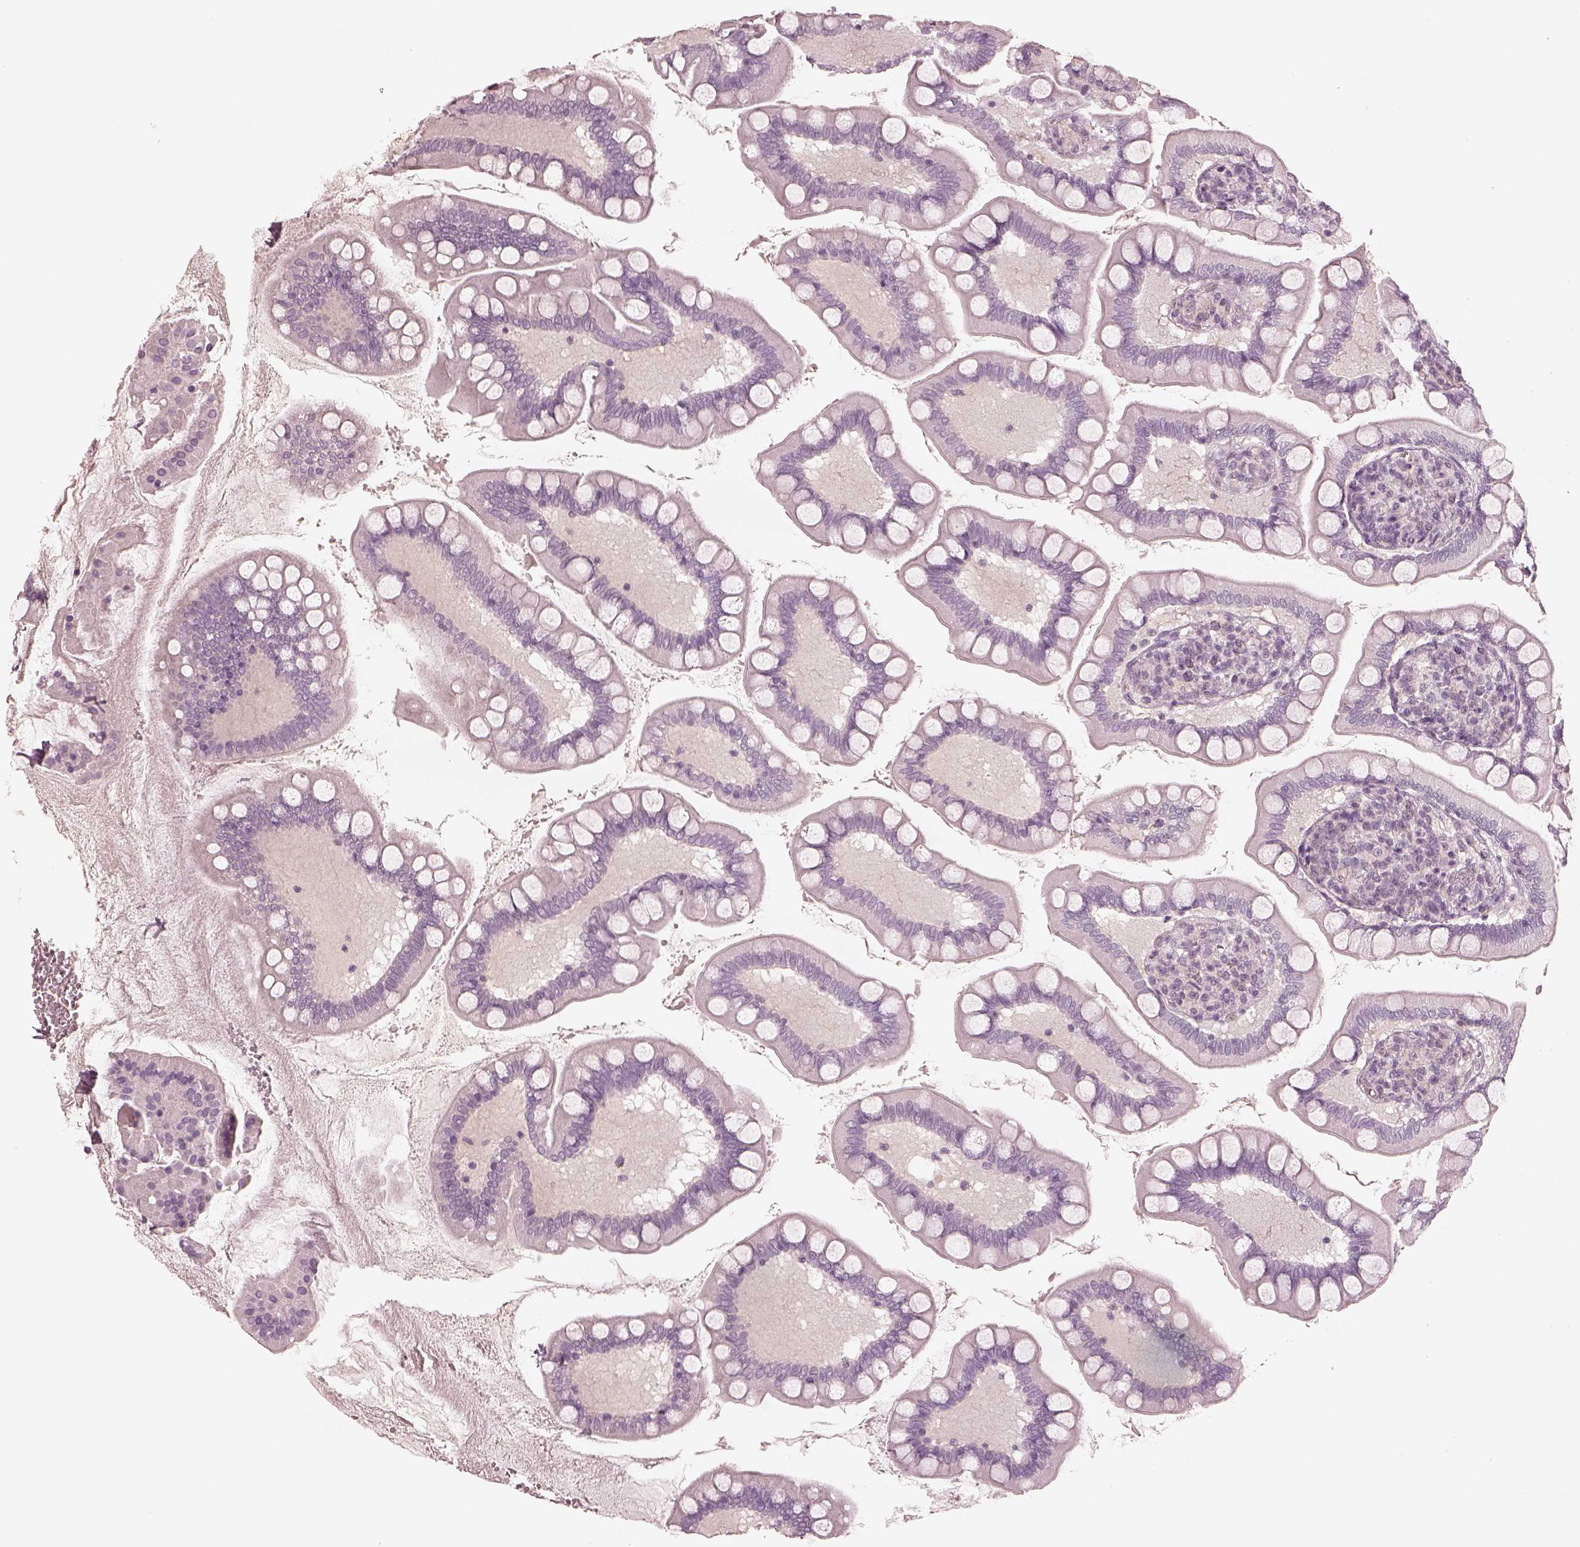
{"staining": {"intensity": "negative", "quantity": "none", "location": "none"}, "tissue": "small intestine", "cell_type": "Glandular cells", "image_type": "normal", "snomed": [{"axis": "morphology", "description": "Normal tissue, NOS"}, {"axis": "topography", "description": "Small intestine"}], "caption": "High power microscopy image of an immunohistochemistry histopathology image of unremarkable small intestine, revealing no significant staining in glandular cells. (Brightfield microscopy of DAB immunohistochemistry (IHC) at high magnification).", "gene": "EGR4", "patient": {"sex": "female", "age": 56}}